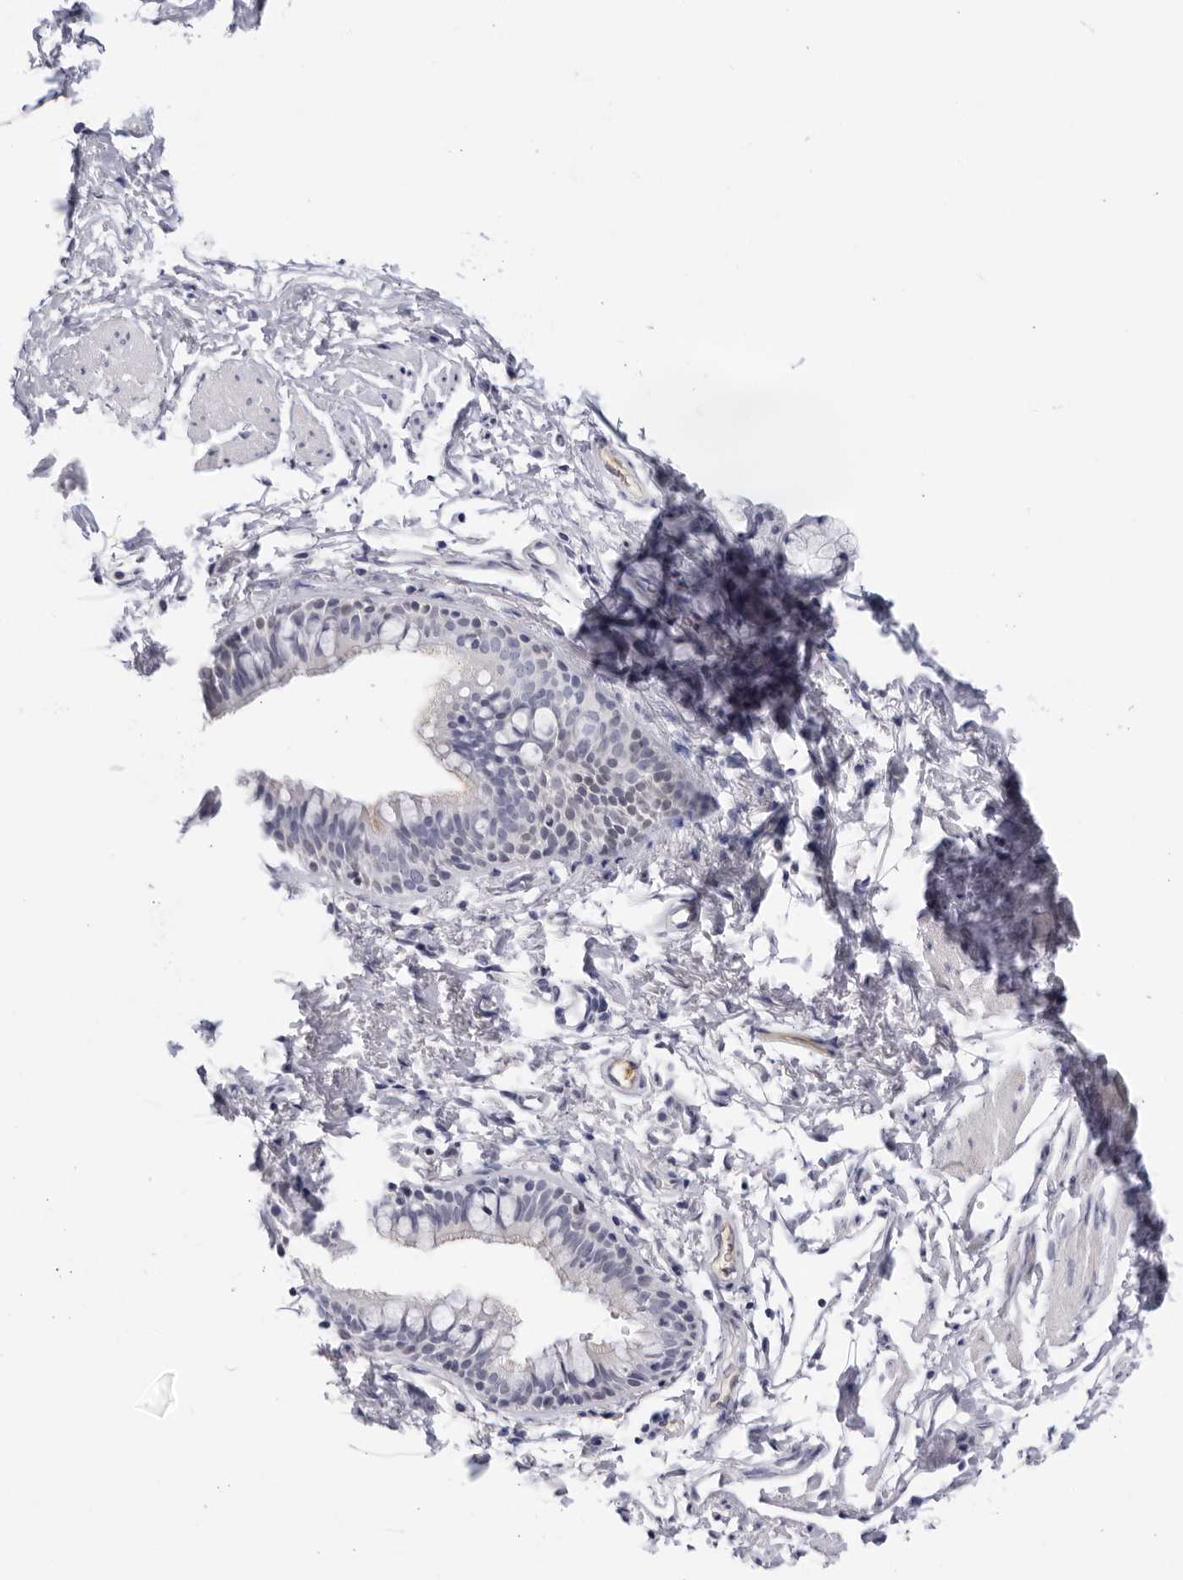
{"staining": {"intensity": "negative", "quantity": "none", "location": "none"}, "tissue": "bronchus", "cell_type": "Respiratory epithelial cells", "image_type": "normal", "snomed": [{"axis": "morphology", "description": "Normal tissue, NOS"}, {"axis": "topography", "description": "Cartilage tissue"}, {"axis": "topography", "description": "Bronchus"}, {"axis": "topography", "description": "Lung"}], "caption": "DAB (3,3'-diaminobenzidine) immunohistochemical staining of benign human bronchus reveals no significant positivity in respiratory epithelial cells.", "gene": "CNBD1", "patient": {"sex": "male", "age": 64}}